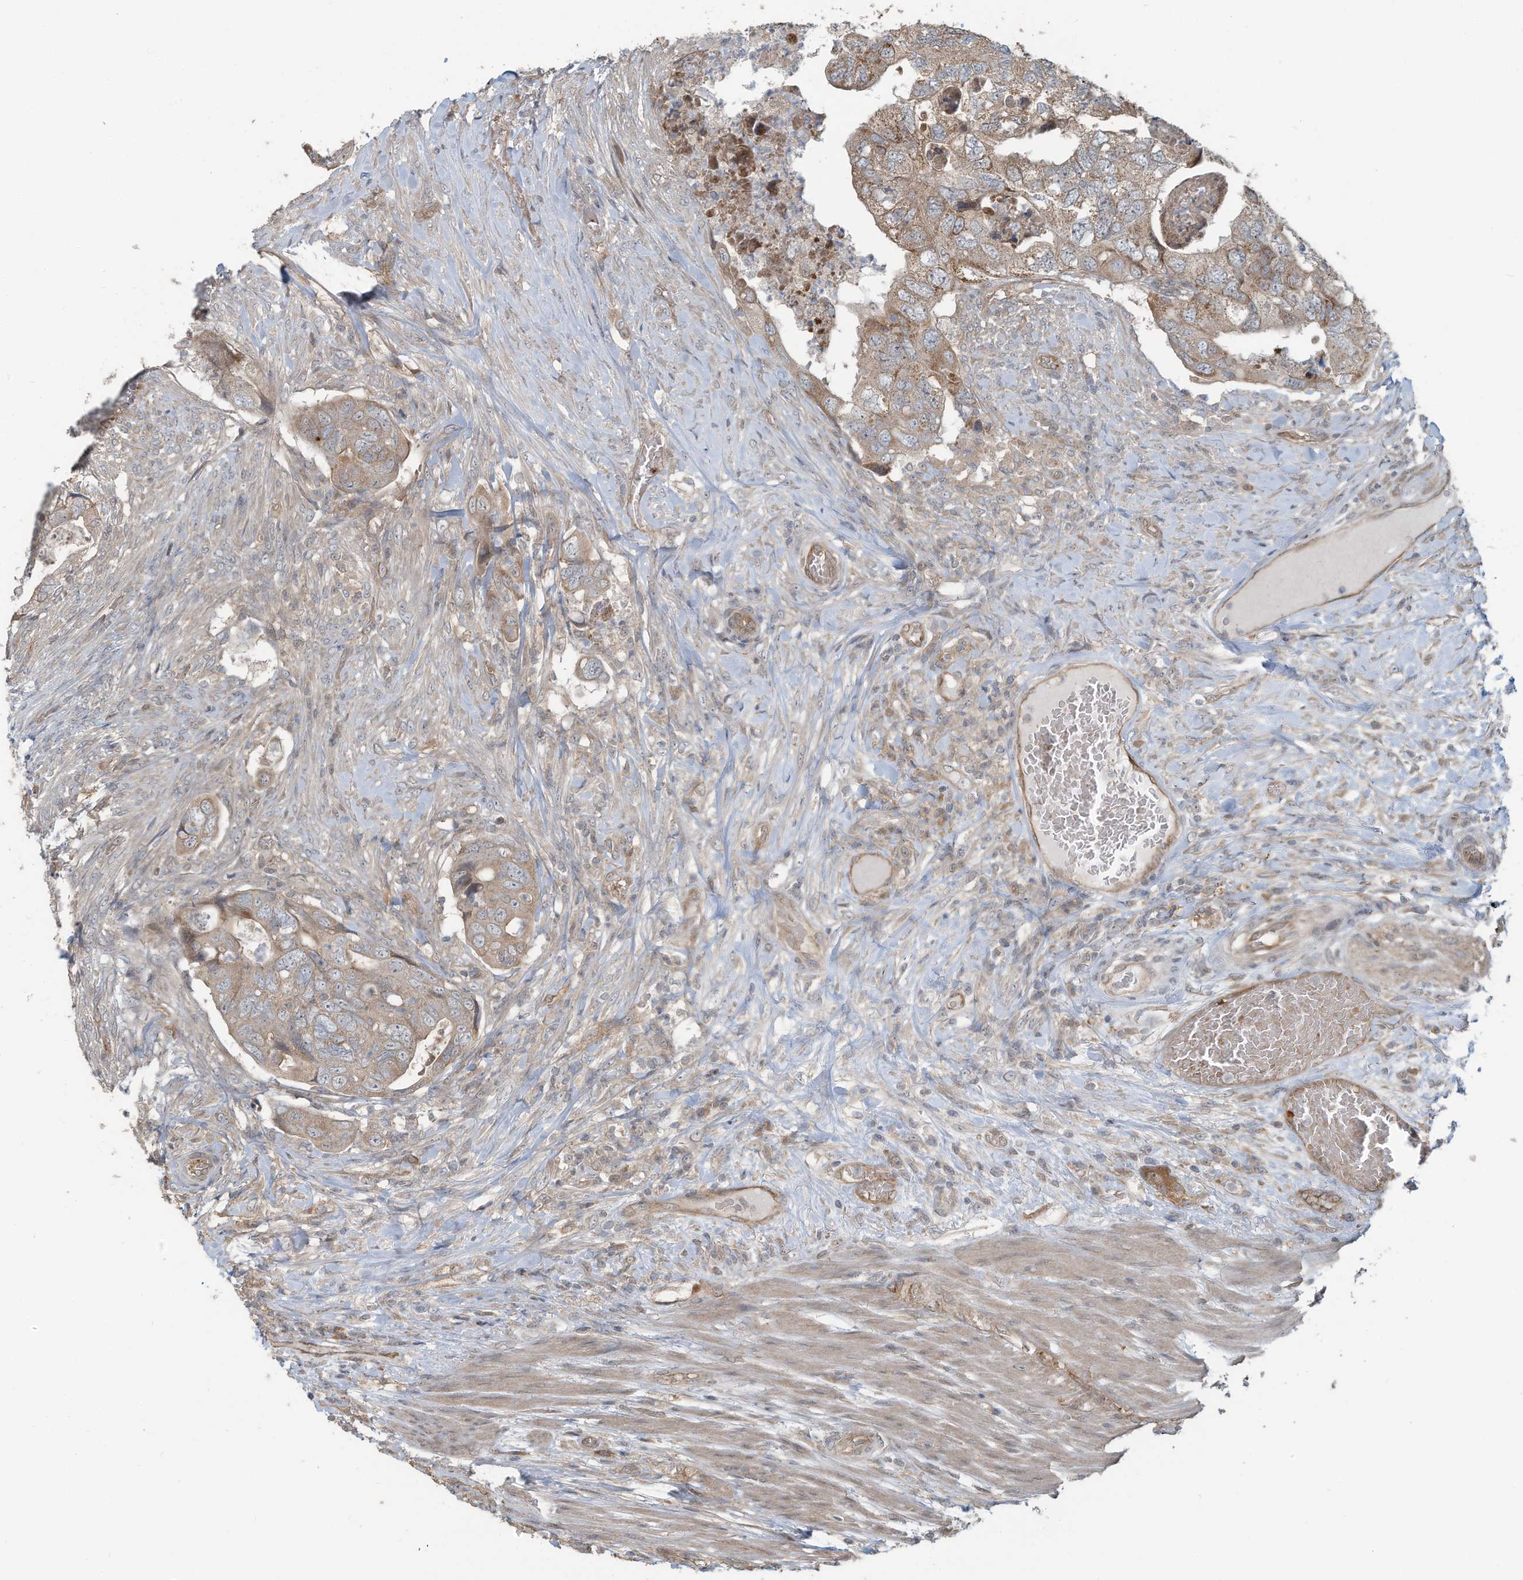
{"staining": {"intensity": "moderate", "quantity": ">75%", "location": "cytoplasmic/membranous"}, "tissue": "colorectal cancer", "cell_type": "Tumor cells", "image_type": "cancer", "snomed": [{"axis": "morphology", "description": "Adenocarcinoma, NOS"}, {"axis": "topography", "description": "Rectum"}], "caption": "This image demonstrates IHC staining of colorectal cancer, with medium moderate cytoplasmic/membranous positivity in about >75% of tumor cells.", "gene": "ERI2", "patient": {"sex": "male", "age": 63}}